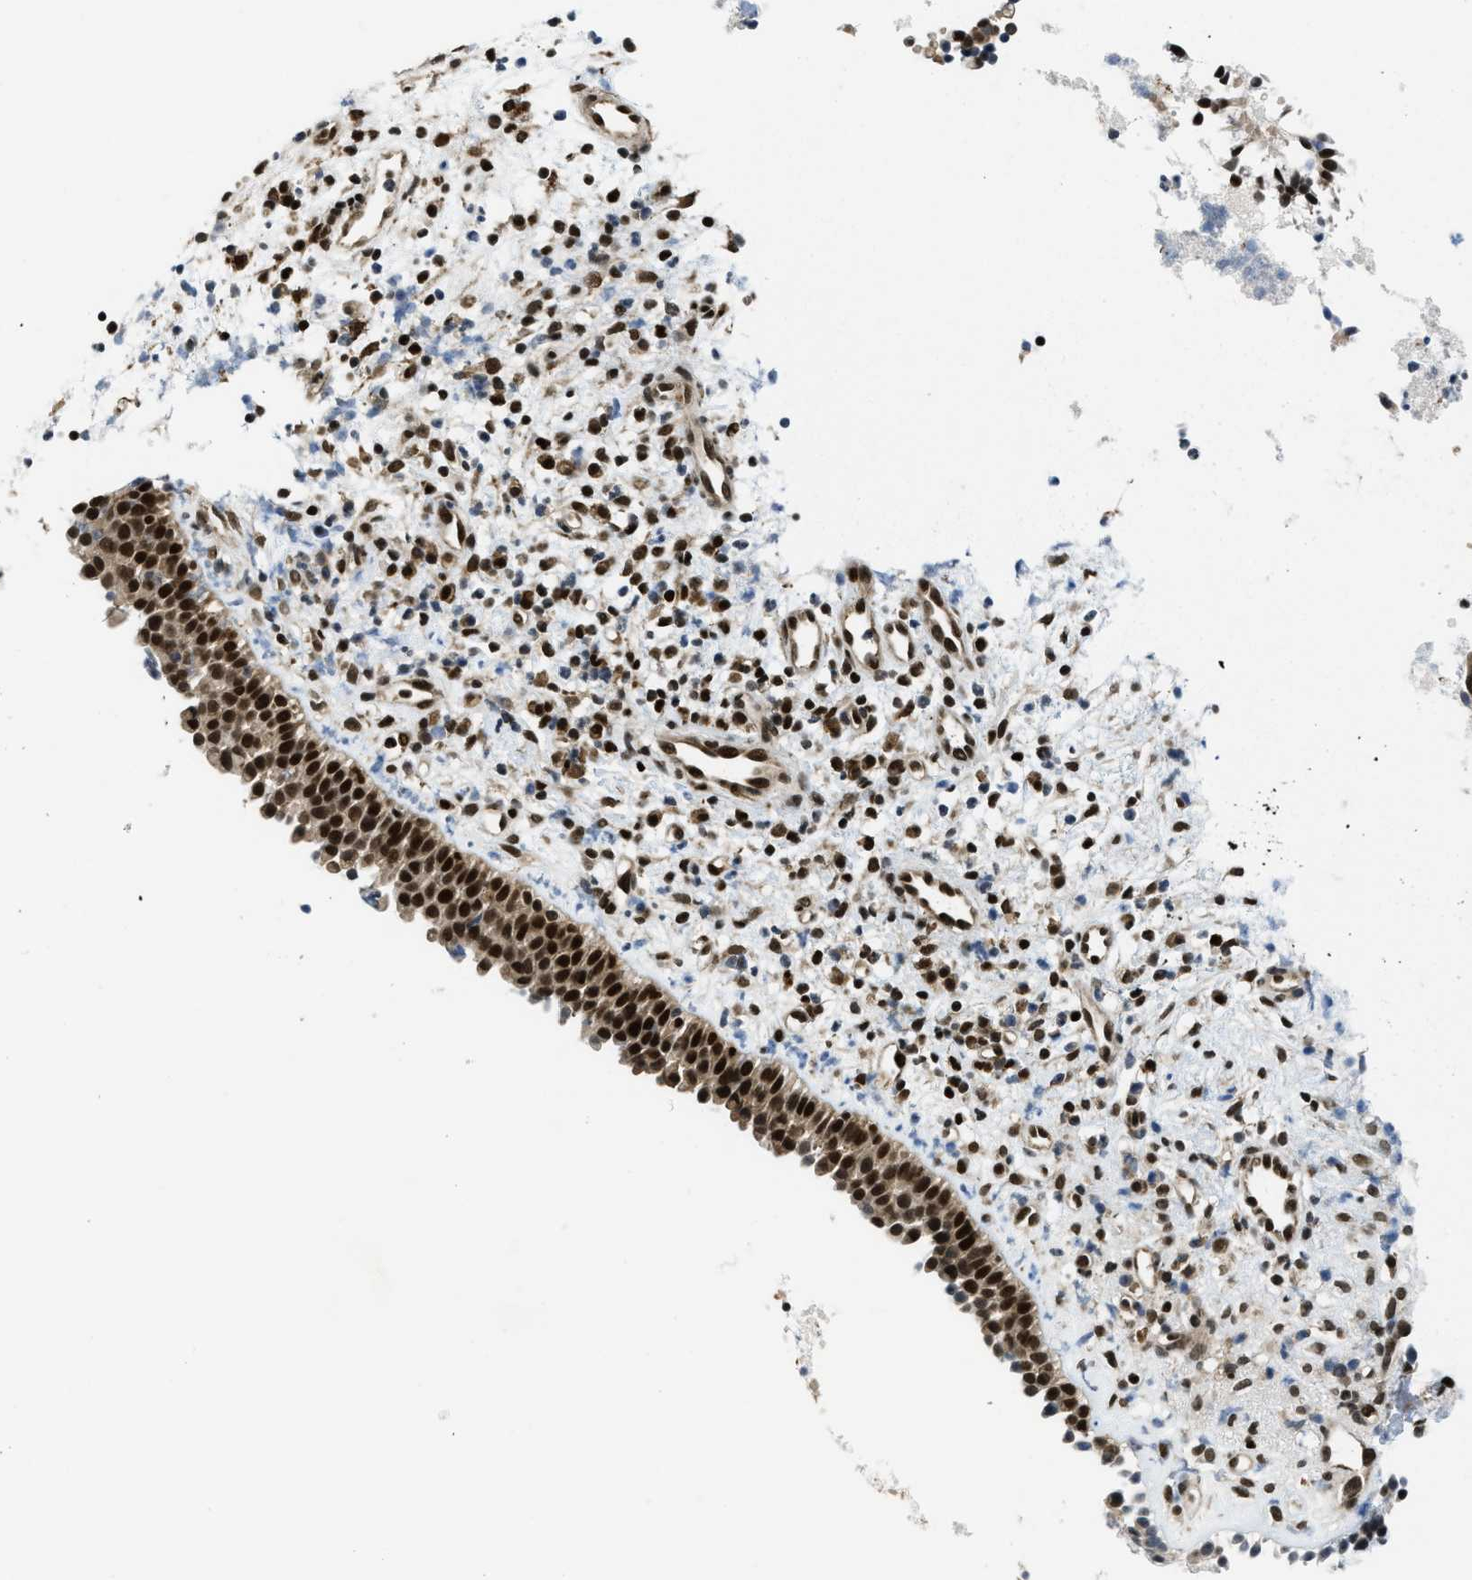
{"staining": {"intensity": "strong", "quantity": ">75%", "location": "nuclear"}, "tissue": "nasopharynx", "cell_type": "Respiratory epithelial cells", "image_type": "normal", "snomed": [{"axis": "morphology", "description": "Normal tissue, NOS"}, {"axis": "topography", "description": "Nasopharynx"}], "caption": "Immunohistochemistry (IHC) micrograph of normal nasopharynx stained for a protein (brown), which displays high levels of strong nuclear positivity in about >75% of respiratory epithelial cells.", "gene": "RFX5", "patient": {"sex": "male", "age": 21}}